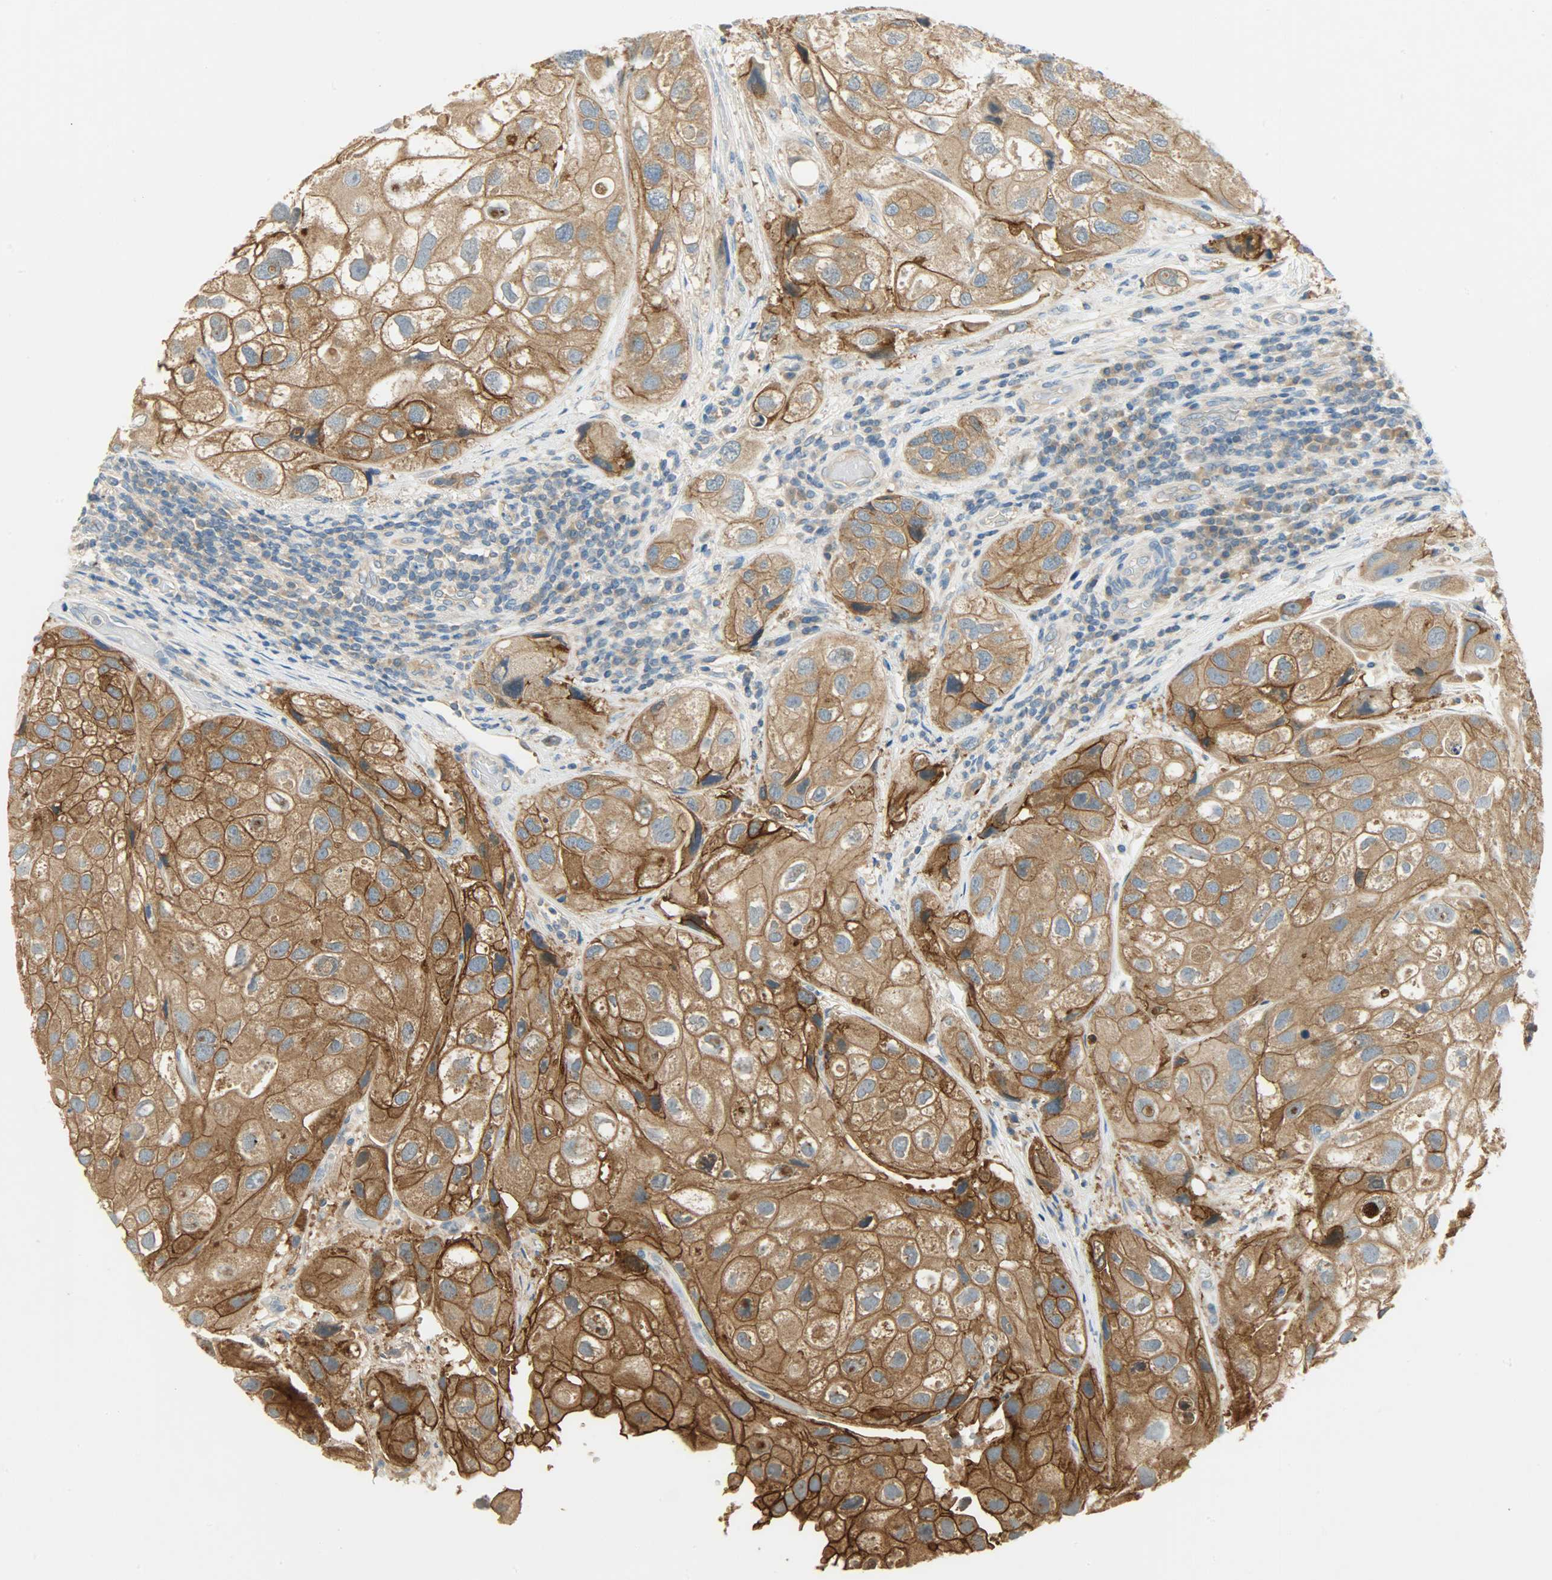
{"staining": {"intensity": "strong", "quantity": ">75%", "location": "cytoplasmic/membranous"}, "tissue": "urothelial cancer", "cell_type": "Tumor cells", "image_type": "cancer", "snomed": [{"axis": "morphology", "description": "Urothelial carcinoma, High grade"}, {"axis": "topography", "description": "Urinary bladder"}], "caption": "This image displays immunohistochemistry (IHC) staining of high-grade urothelial carcinoma, with high strong cytoplasmic/membranous positivity in approximately >75% of tumor cells.", "gene": "DSG2", "patient": {"sex": "female", "age": 64}}